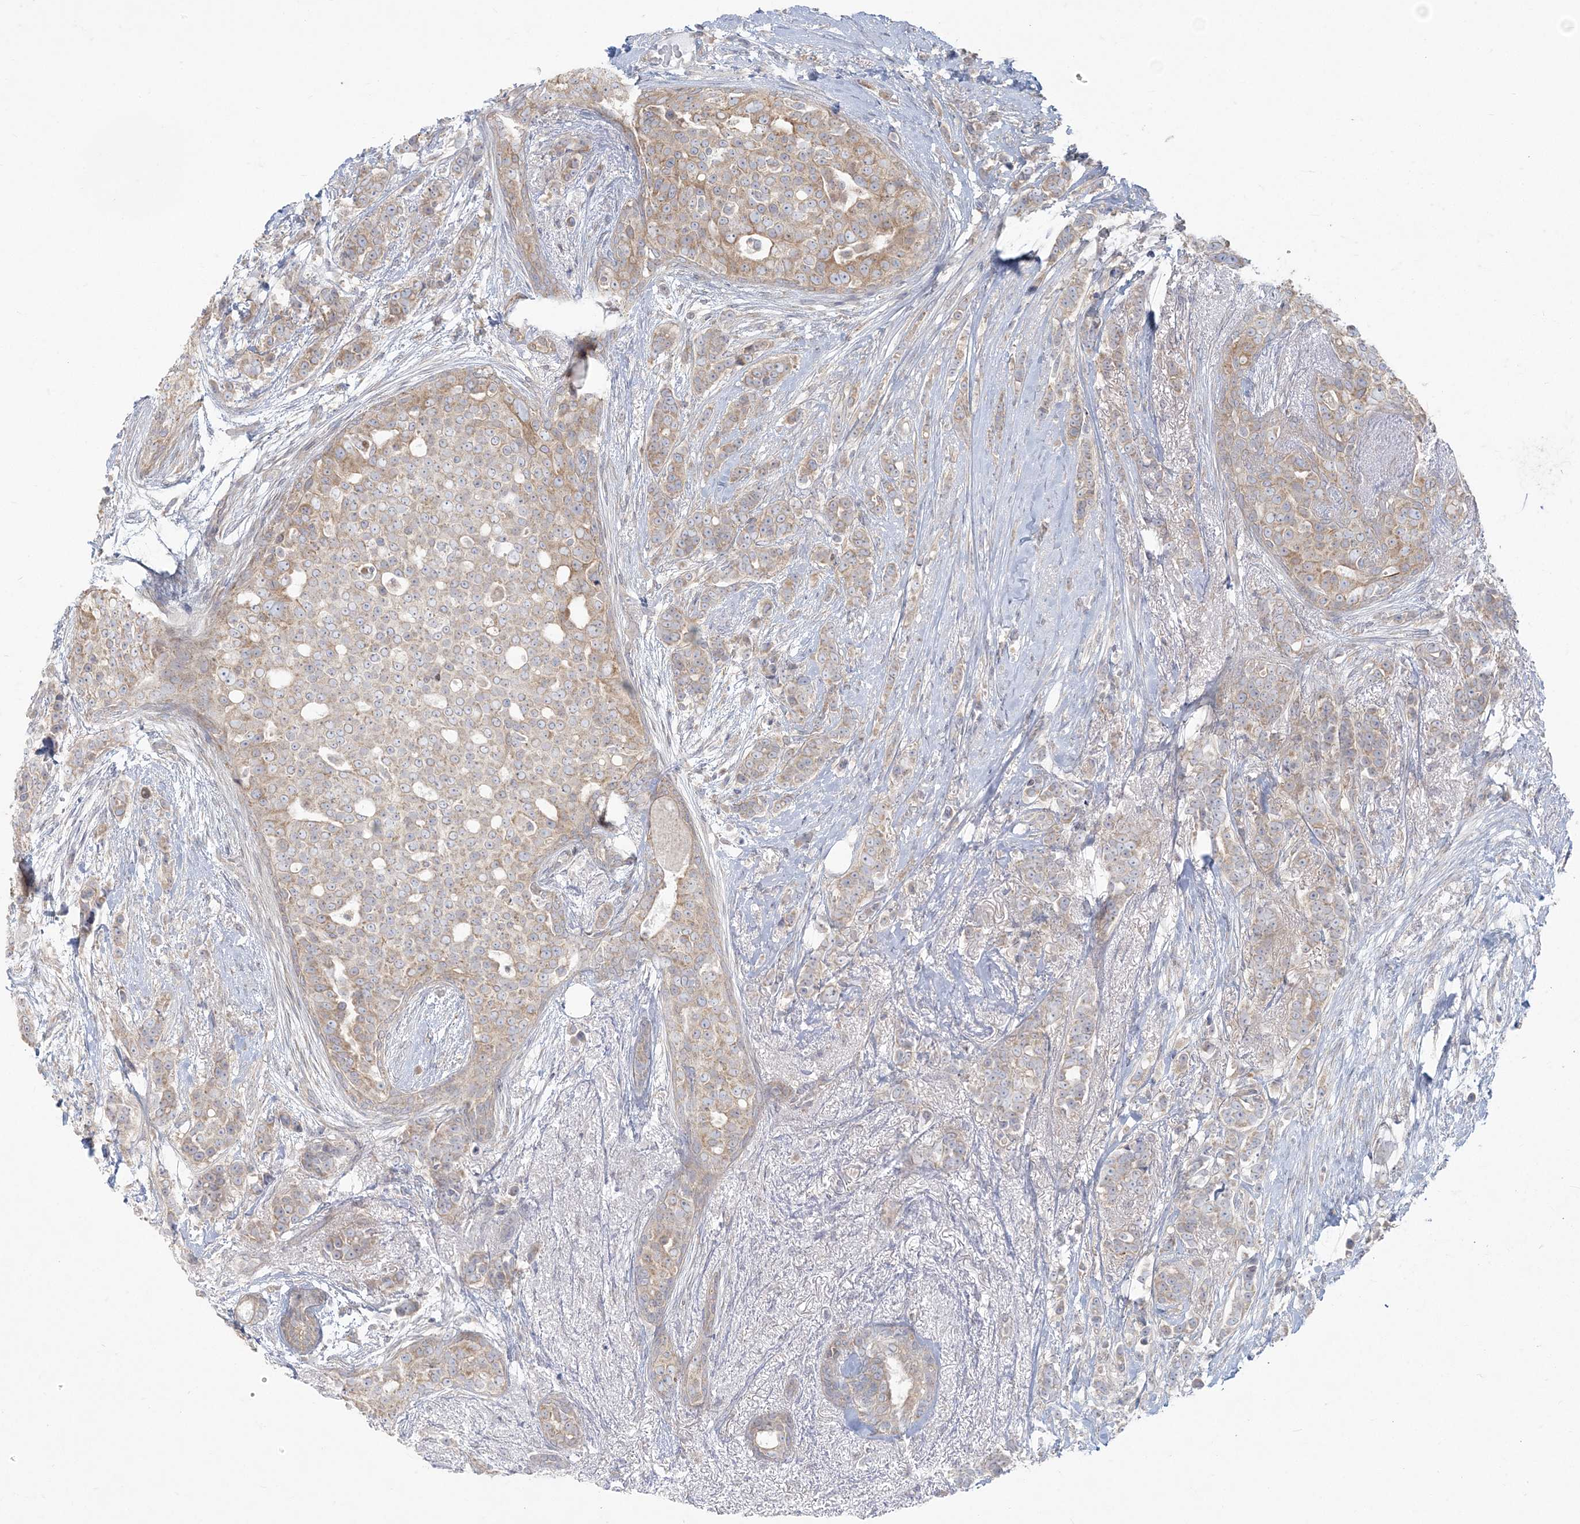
{"staining": {"intensity": "weak", "quantity": ">75%", "location": "cytoplasmic/membranous"}, "tissue": "breast cancer", "cell_type": "Tumor cells", "image_type": "cancer", "snomed": [{"axis": "morphology", "description": "Lobular carcinoma"}, {"axis": "topography", "description": "Breast"}], "caption": "Protein expression analysis of human breast cancer reveals weak cytoplasmic/membranous staining in about >75% of tumor cells.", "gene": "ZC3H6", "patient": {"sex": "female", "age": 51}}